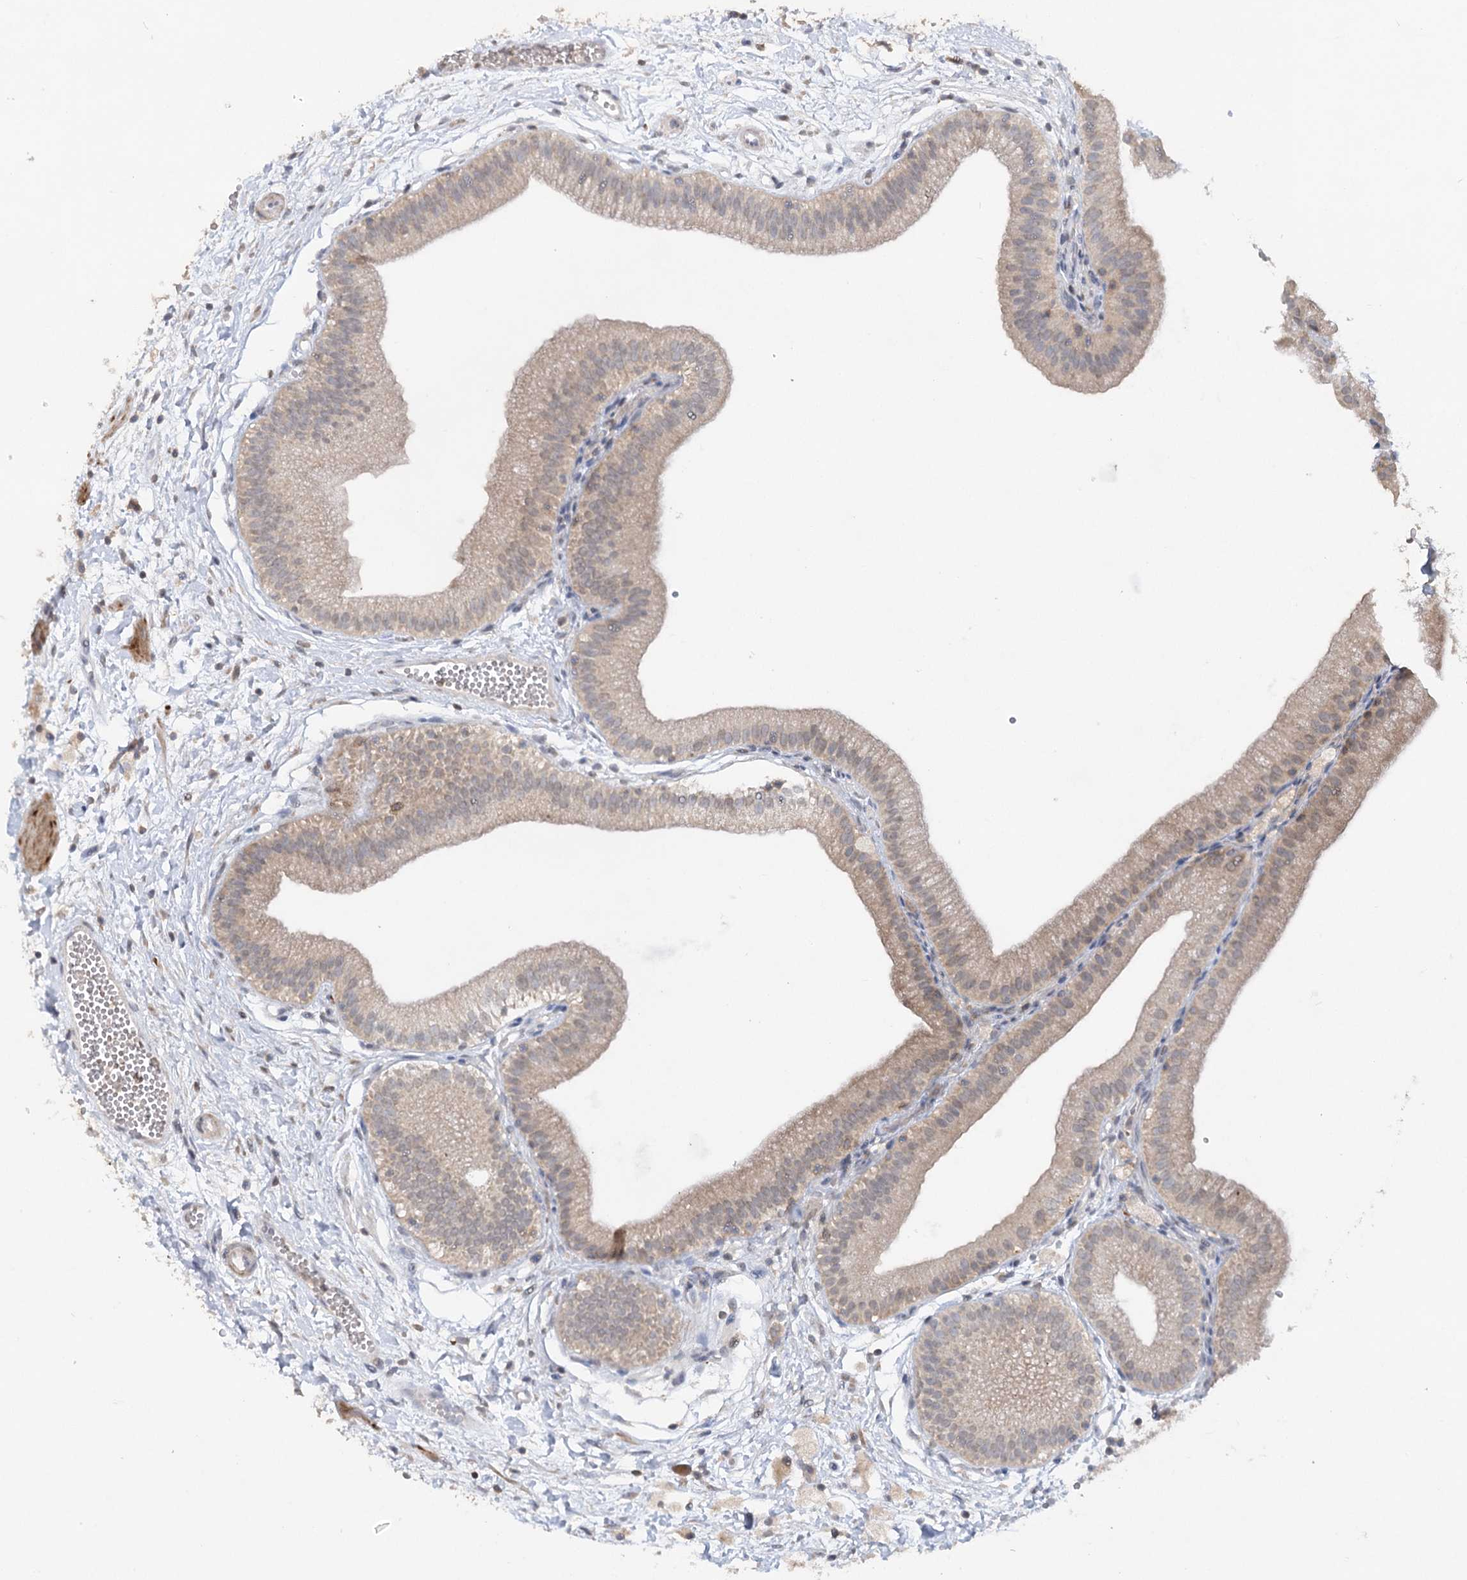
{"staining": {"intensity": "moderate", "quantity": "25%-75%", "location": "cytoplasmic/membranous"}, "tissue": "gallbladder", "cell_type": "Glandular cells", "image_type": "normal", "snomed": [{"axis": "morphology", "description": "Normal tissue, NOS"}, {"axis": "topography", "description": "Gallbladder"}], "caption": "Benign gallbladder reveals moderate cytoplasmic/membranous staining in about 25%-75% of glandular cells Using DAB (brown) and hematoxylin (blue) stains, captured at high magnification using brightfield microscopy..", "gene": "TRAF3IP1", "patient": {"sex": "male", "age": 55}}